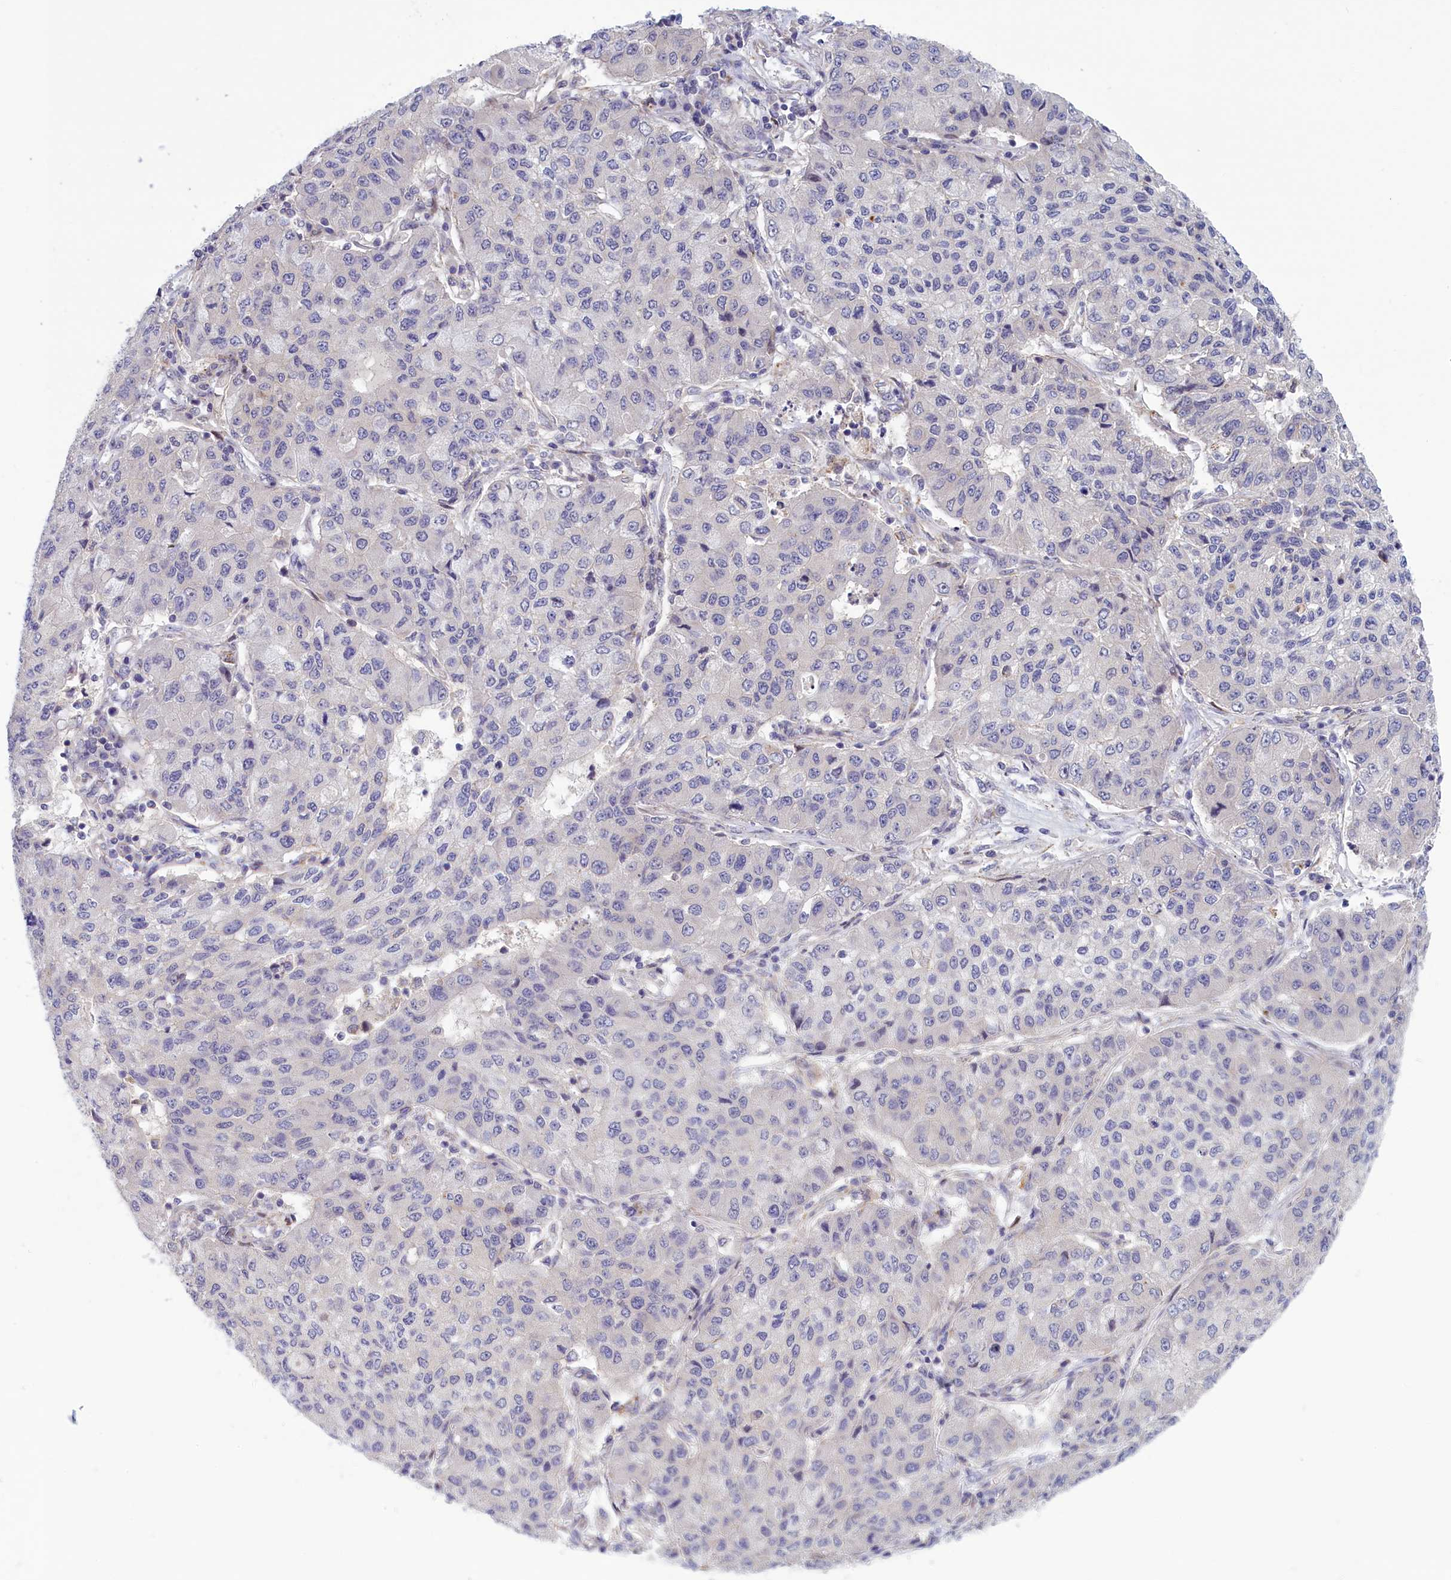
{"staining": {"intensity": "negative", "quantity": "none", "location": "none"}, "tissue": "lung cancer", "cell_type": "Tumor cells", "image_type": "cancer", "snomed": [{"axis": "morphology", "description": "Squamous cell carcinoma, NOS"}, {"axis": "topography", "description": "Lung"}], "caption": "Tumor cells are negative for protein expression in human lung cancer (squamous cell carcinoma).", "gene": "CORO2A", "patient": {"sex": "male", "age": 74}}